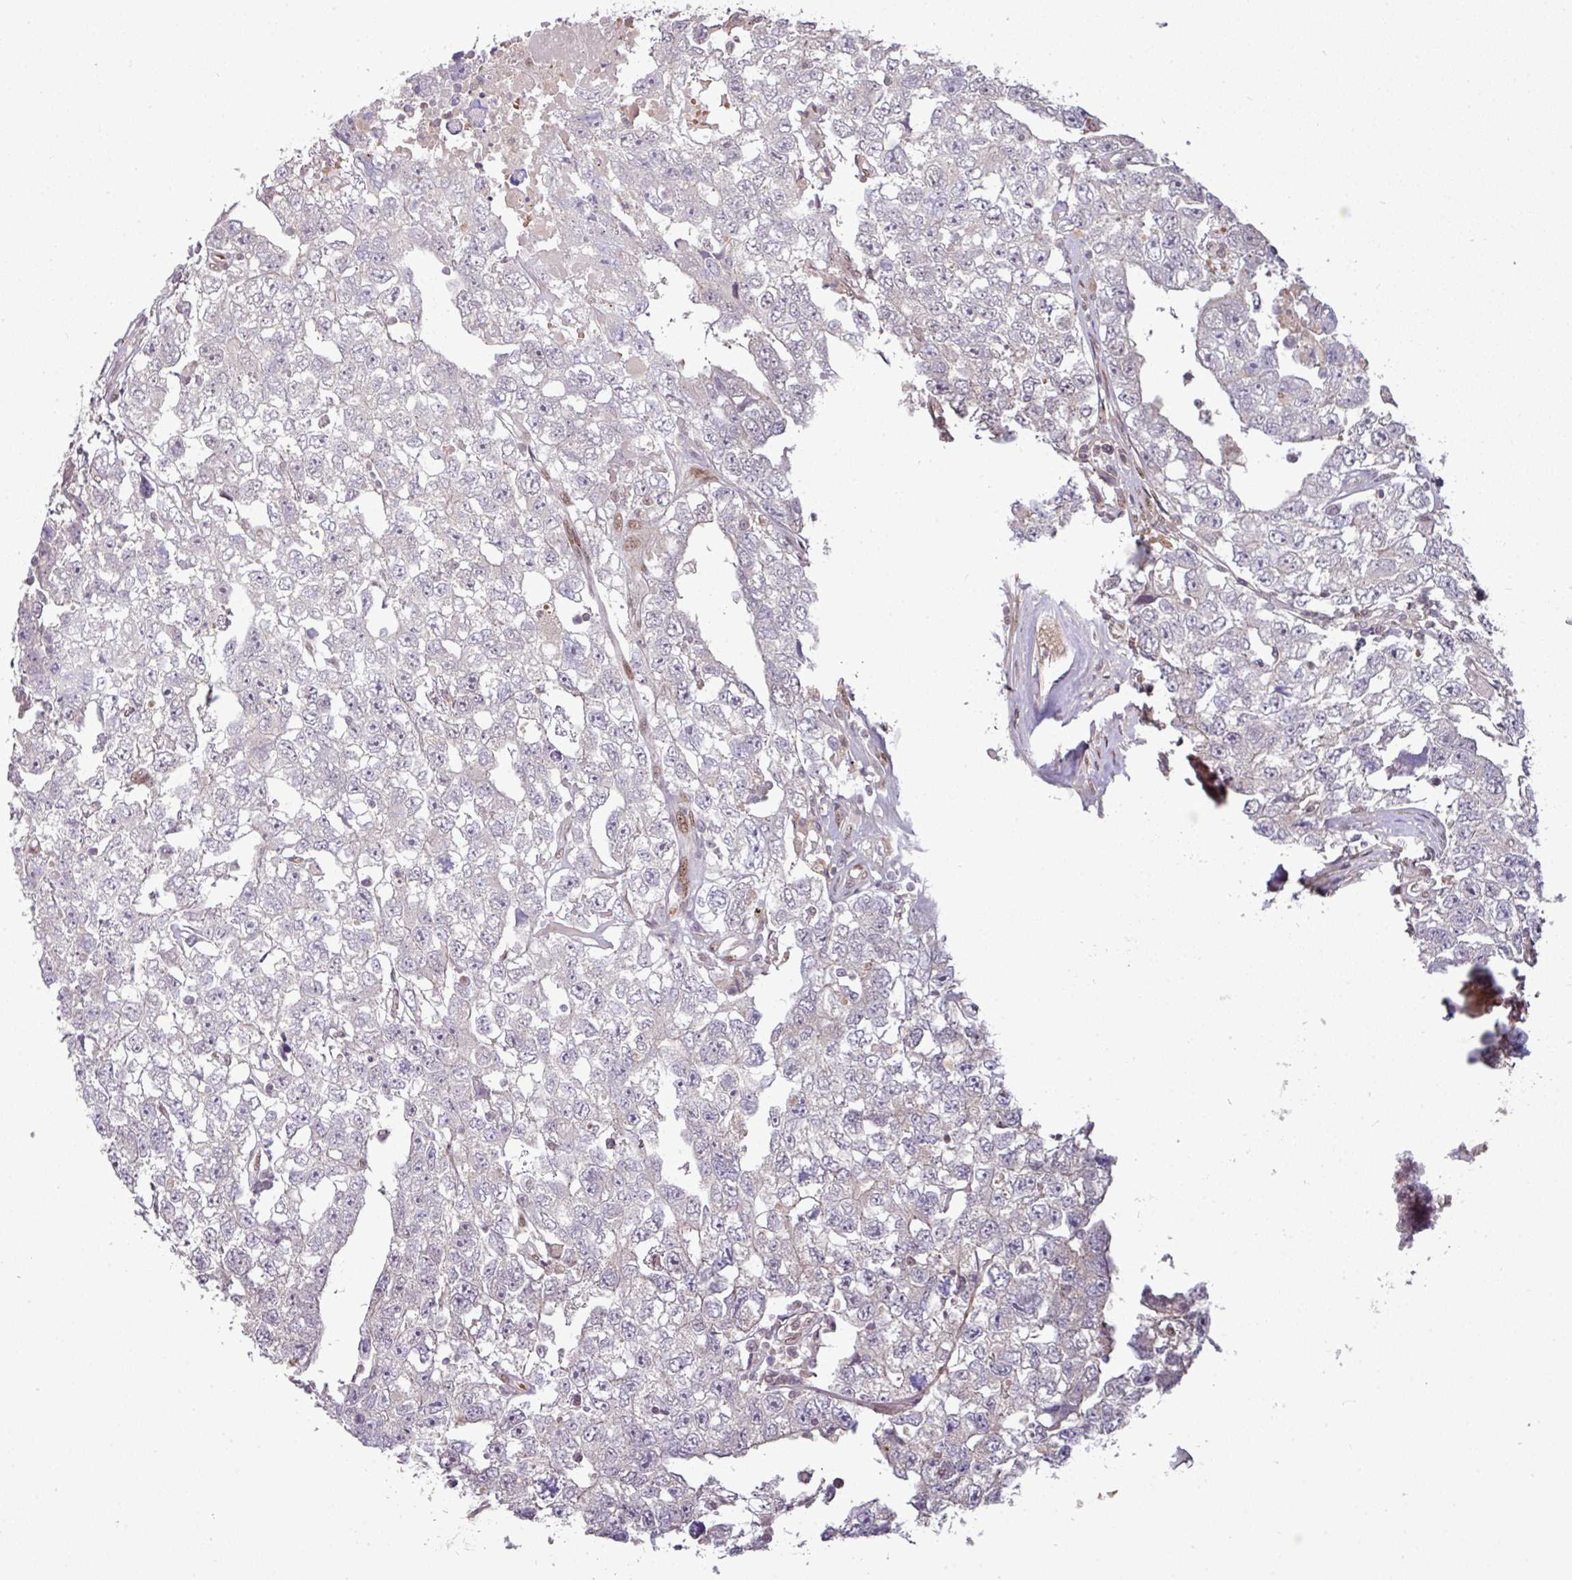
{"staining": {"intensity": "negative", "quantity": "none", "location": "none"}, "tissue": "testis cancer", "cell_type": "Tumor cells", "image_type": "cancer", "snomed": [{"axis": "morphology", "description": "Carcinoma, Embryonal, NOS"}, {"axis": "topography", "description": "Testis"}], "caption": "Immunohistochemistry (IHC) image of testis embryonal carcinoma stained for a protein (brown), which shows no positivity in tumor cells. (DAB (3,3'-diaminobenzidine) immunohistochemistry (IHC) visualized using brightfield microscopy, high magnification).", "gene": "CIC", "patient": {"sex": "male", "age": 22}}